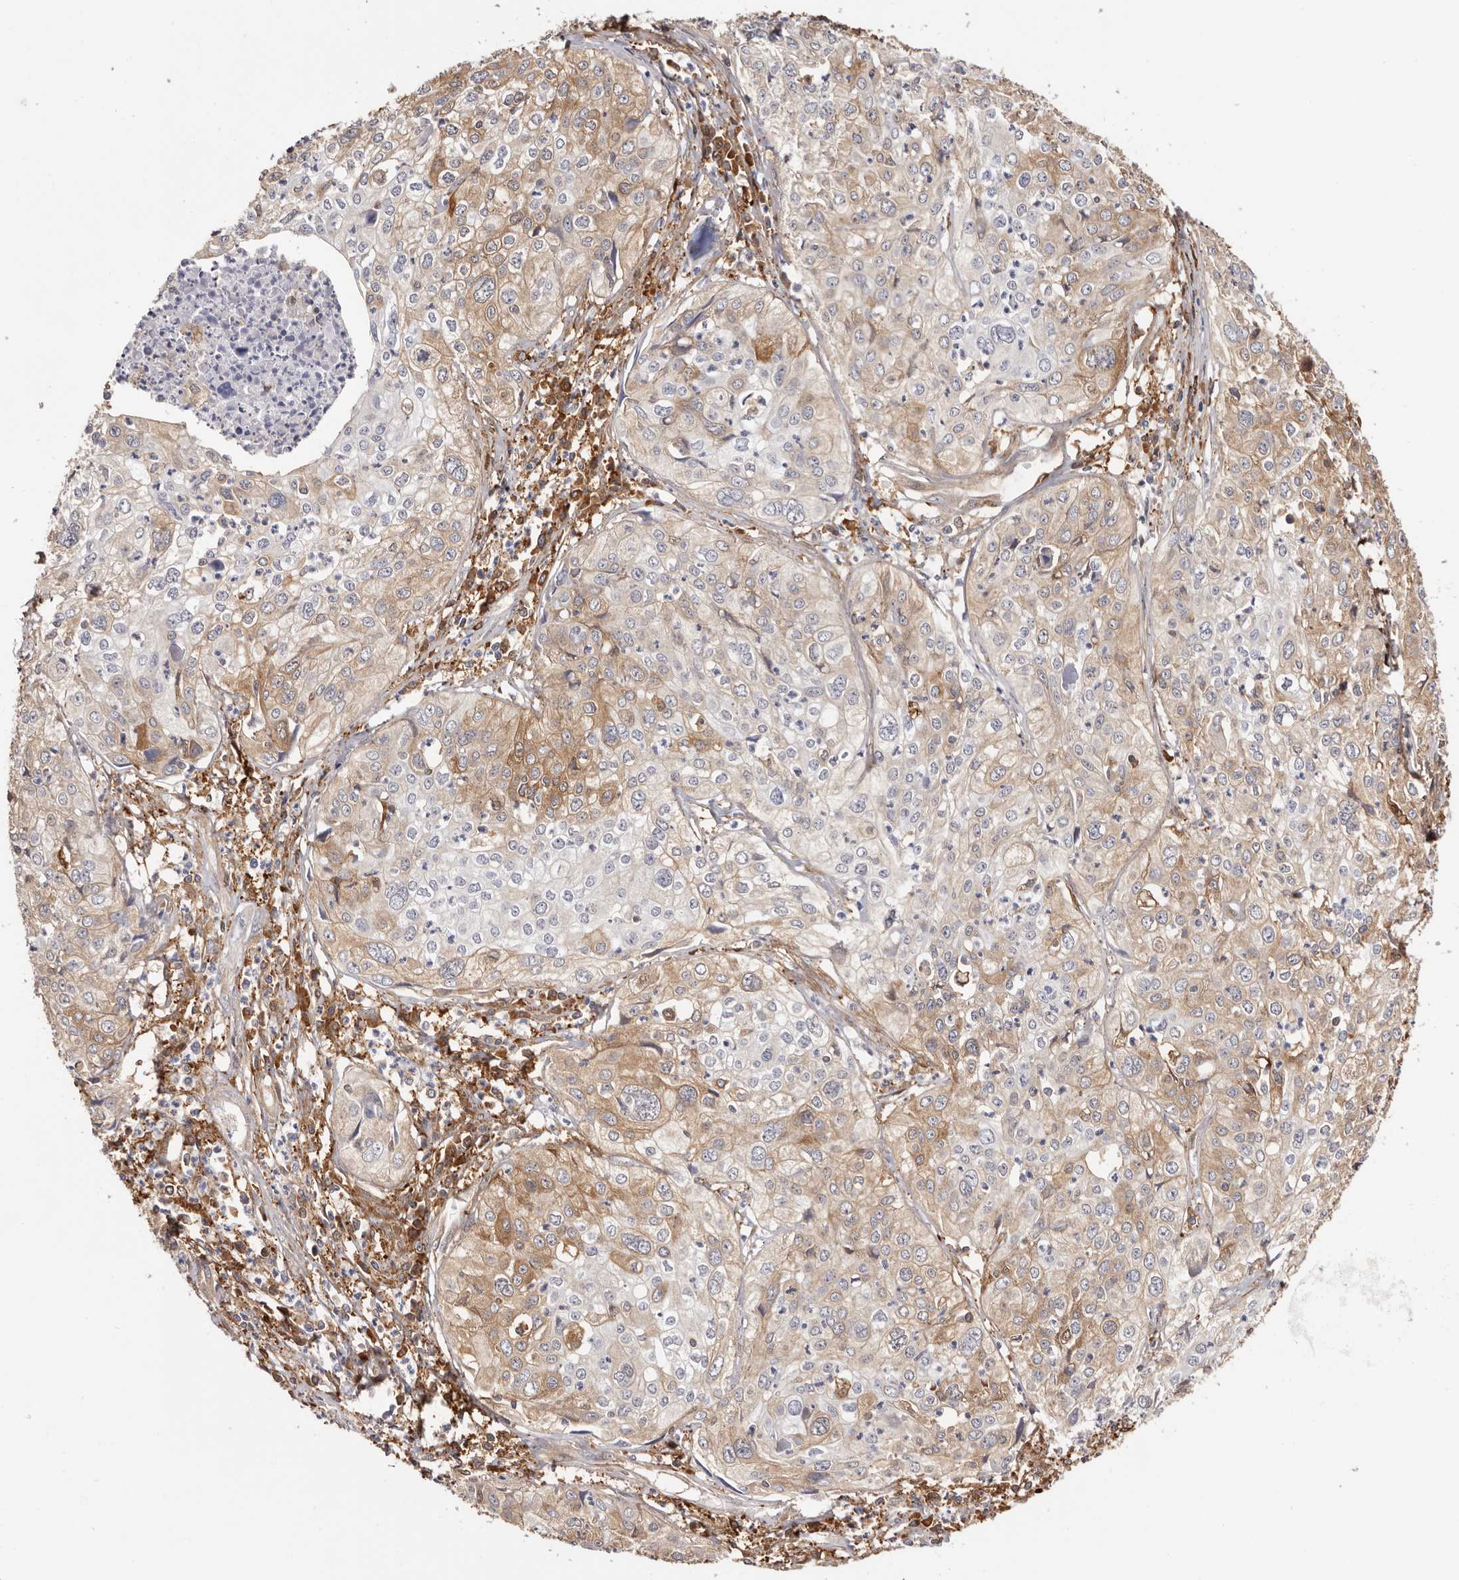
{"staining": {"intensity": "moderate", "quantity": "25%-75%", "location": "cytoplasmic/membranous"}, "tissue": "cervical cancer", "cell_type": "Tumor cells", "image_type": "cancer", "snomed": [{"axis": "morphology", "description": "Squamous cell carcinoma, NOS"}, {"axis": "topography", "description": "Cervix"}], "caption": "Cervical cancer was stained to show a protein in brown. There is medium levels of moderate cytoplasmic/membranous expression in about 25%-75% of tumor cells. (Stains: DAB in brown, nuclei in blue, Microscopy: brightfield microscopy at high magnification).", "gene": "LAP3", "patient": {"sex": "female", "age": 31}}